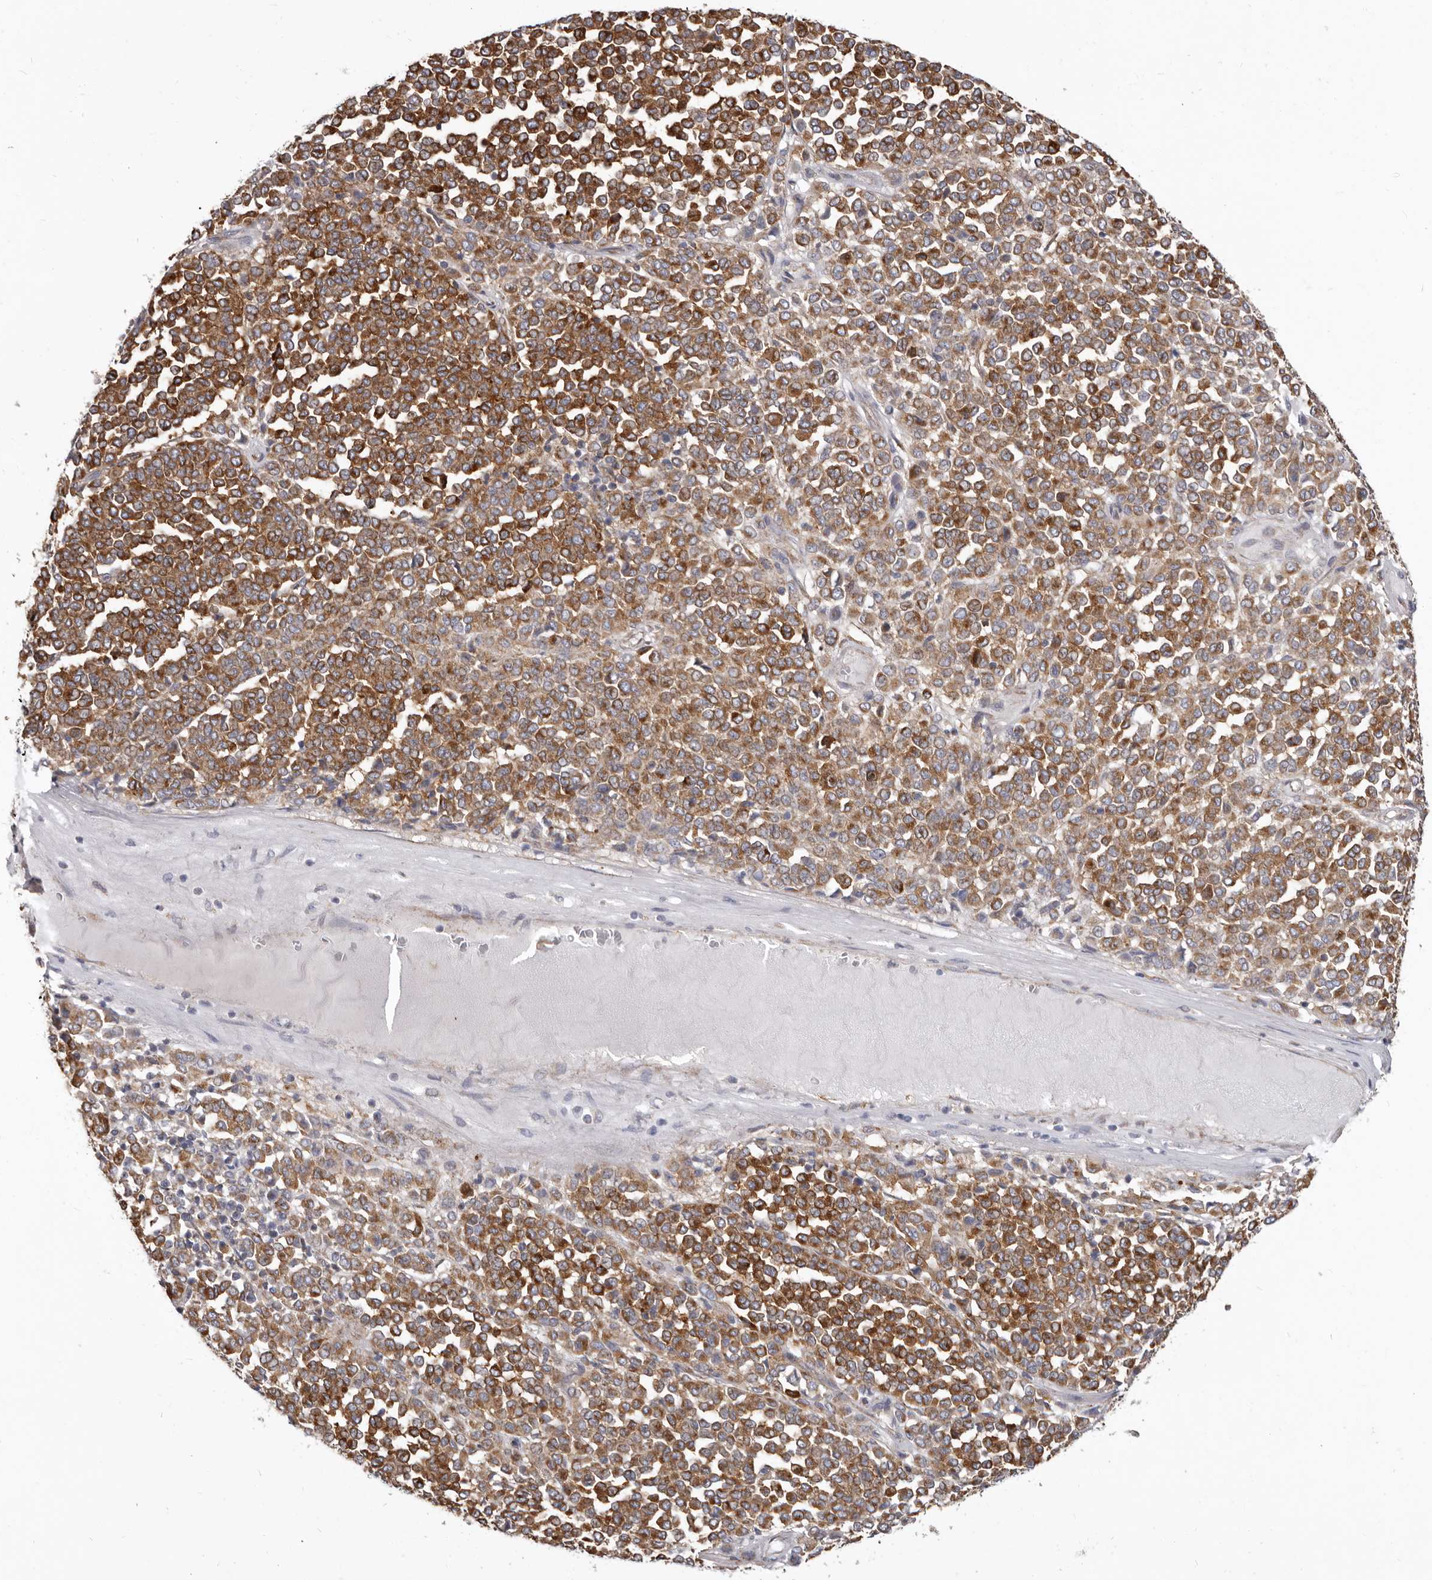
{"staining": {"intensity": "strong", "quantity": ">75%", "location": "cytoplasmic/membranous"}, "tissue": "melanoma", "cell_type": "Tumor cells", "image_type": "cancer", "snomed": [{"axis": "morphology", "description": "Malignant melanoma, Metastatic site"}, {"axis": "topography", "description": "Pancreas"}], "caption": "IHC image of human melanoma stained for a protein (brown), which displays high levels of strong cytoplasmic/membranous staining in approximately >75% of tumor cells.", "gene": "FMO2", "patient": {"sex": "female", "age": 30}}